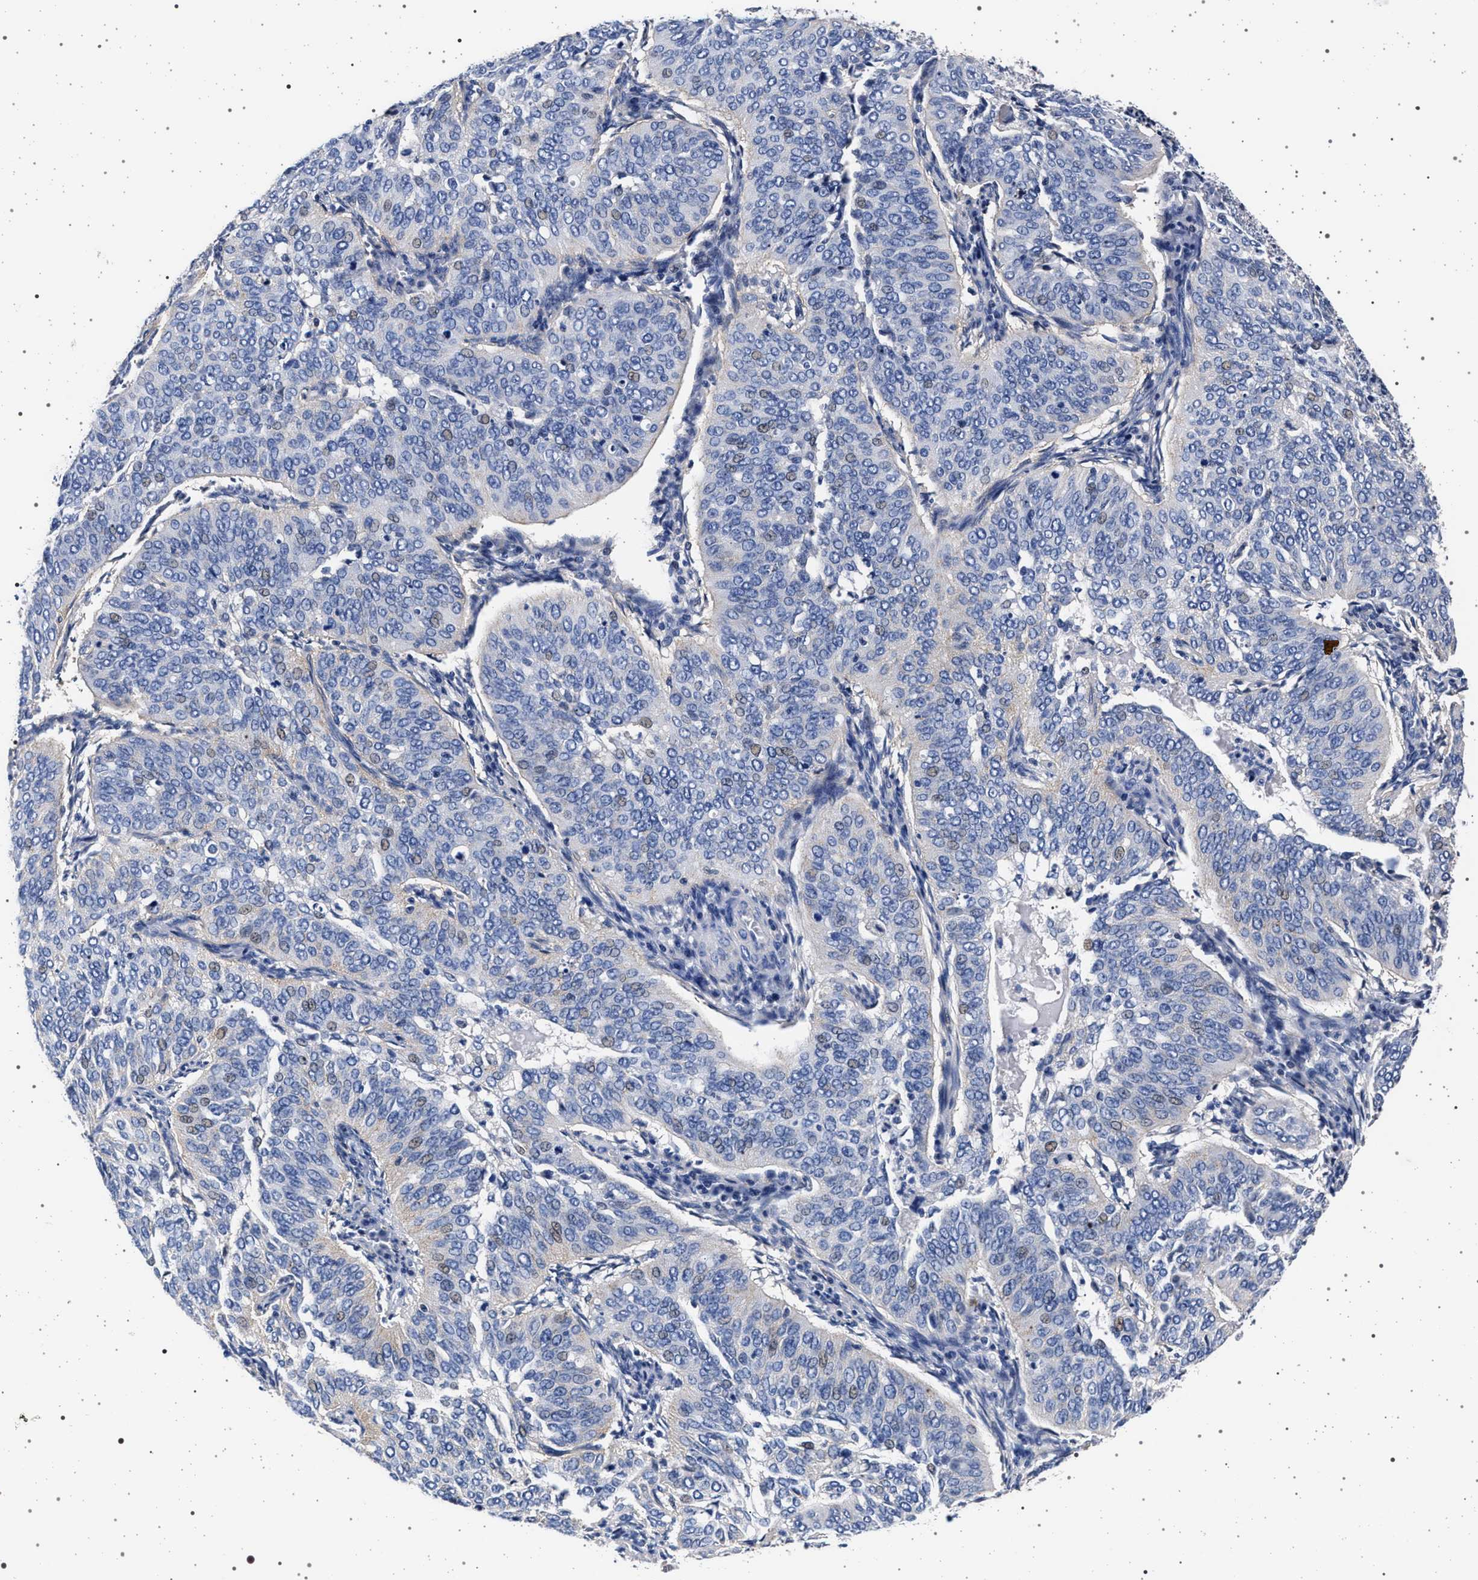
{"staining": {"intensity": "negative", "quantity": "none", "location": "none"}, "tissue": "cervical cancer", "cell_type": "Tumor cells", "image_type": "cancer", "snomed": [{"axis": "morphology", "description": "Normal tissue, NOS"}, {"axis": "morphology", "description": "Squamous cell carcinoma, NOS"}, {"axis": "topography", "description": "Cervix"}], "caption": "A micrograph of human squamous cell carcinoma (cervical) is negative for staining in tumor cells. (DAB (3,3'-diaminobenzidine) IHC, high magnification).", "gene": "SLC9A1", "patient": {"sex": "female", "age": 39}}